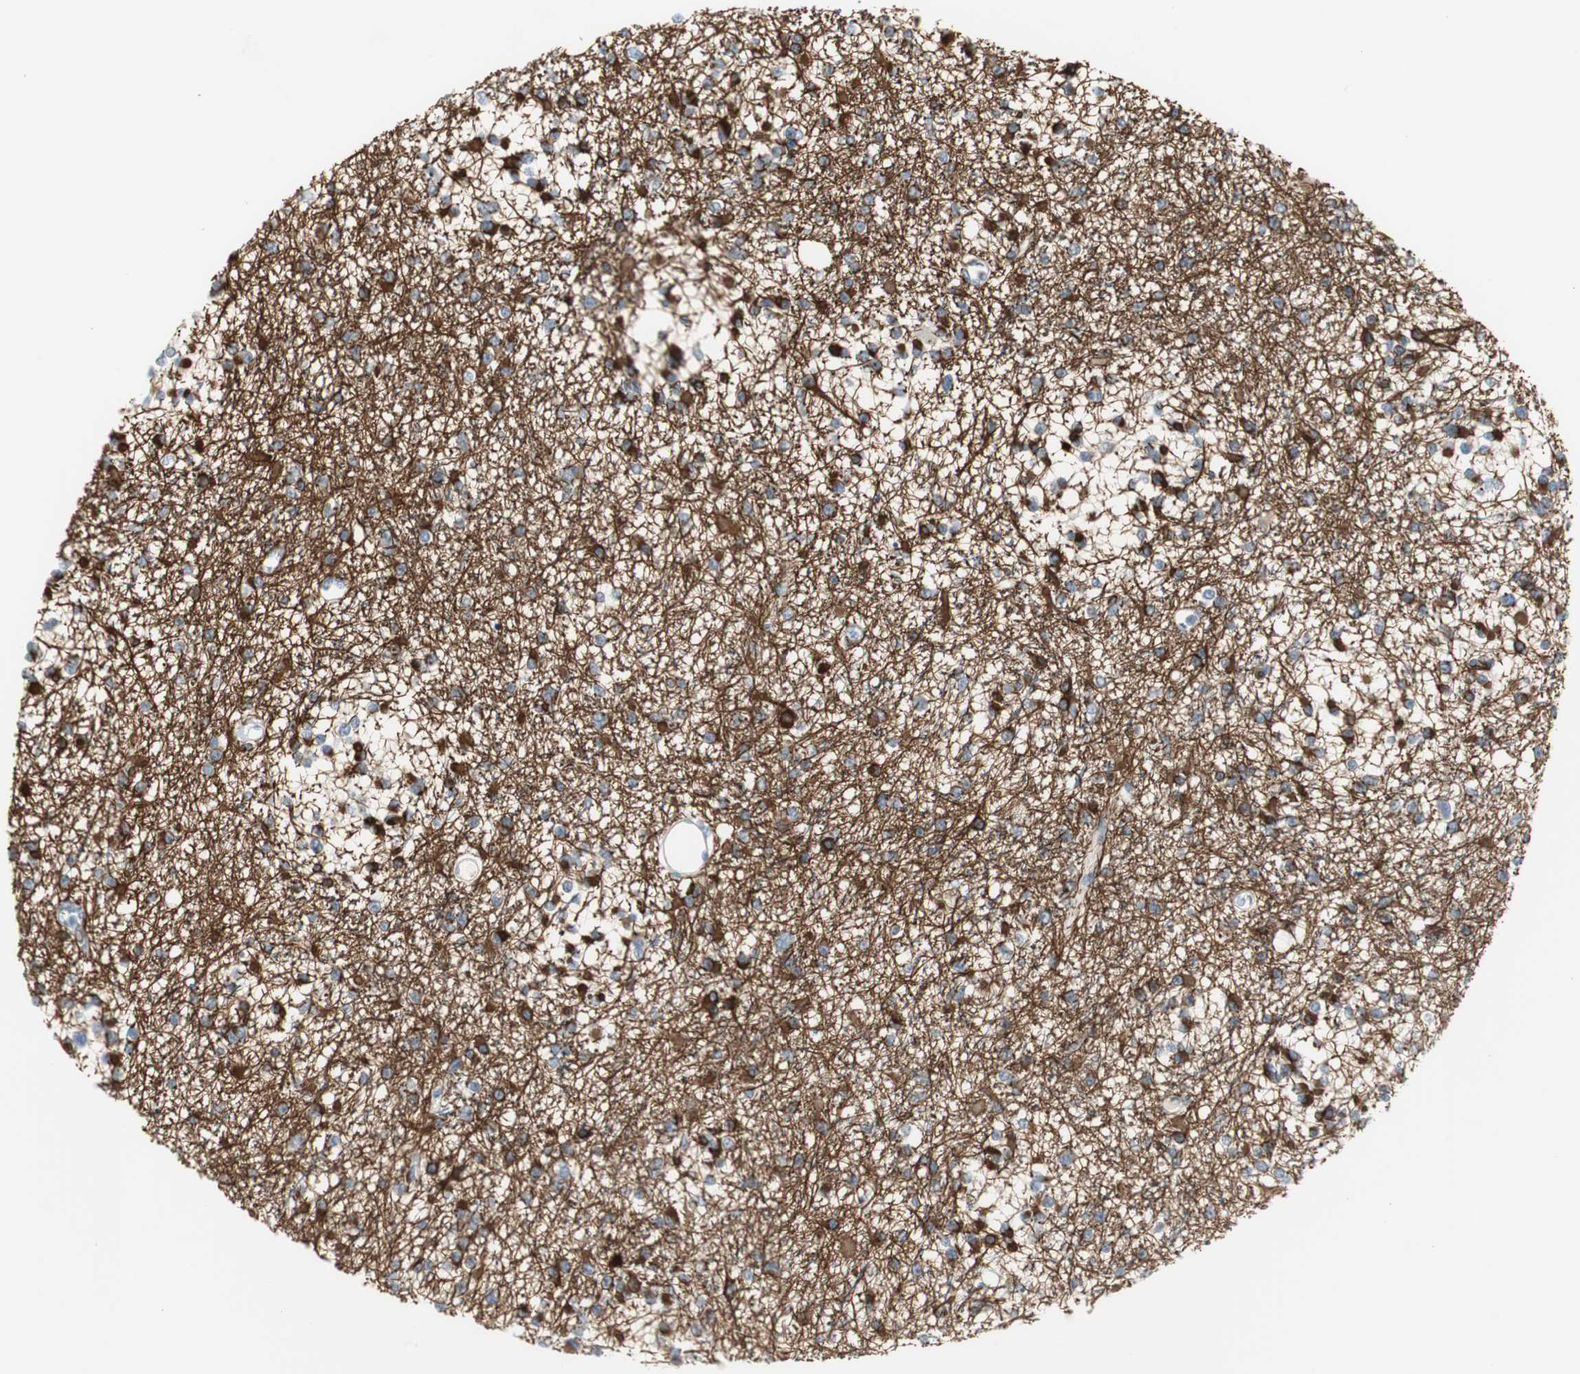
{"staining": {"intensity": "moderate", "quantity": ">75%", "location": "cytoplasmic/membranous"}, "tissue": "glioma", "cell_type": "Tumor cells", "image_type": "cancer", "snomed": [{"axis": "morphology", "description": "Glioma, malignant, Low grade"}, {"axis": "topography", "description": "Brain"}], "caption": "Tumor cells demonstrate medium levels of moderate cytoplasmic/membranous staining in approximately >75% of cells in human malignant glioma (low-grade). The staining was performed using DAB (3,3'-diaminobenzidine), with brown indicating positive protein expression. Nuclei are stained blue with hematoxylin.", "gene": "RPS12", "patient": {"sex": "female", "age": 22}}